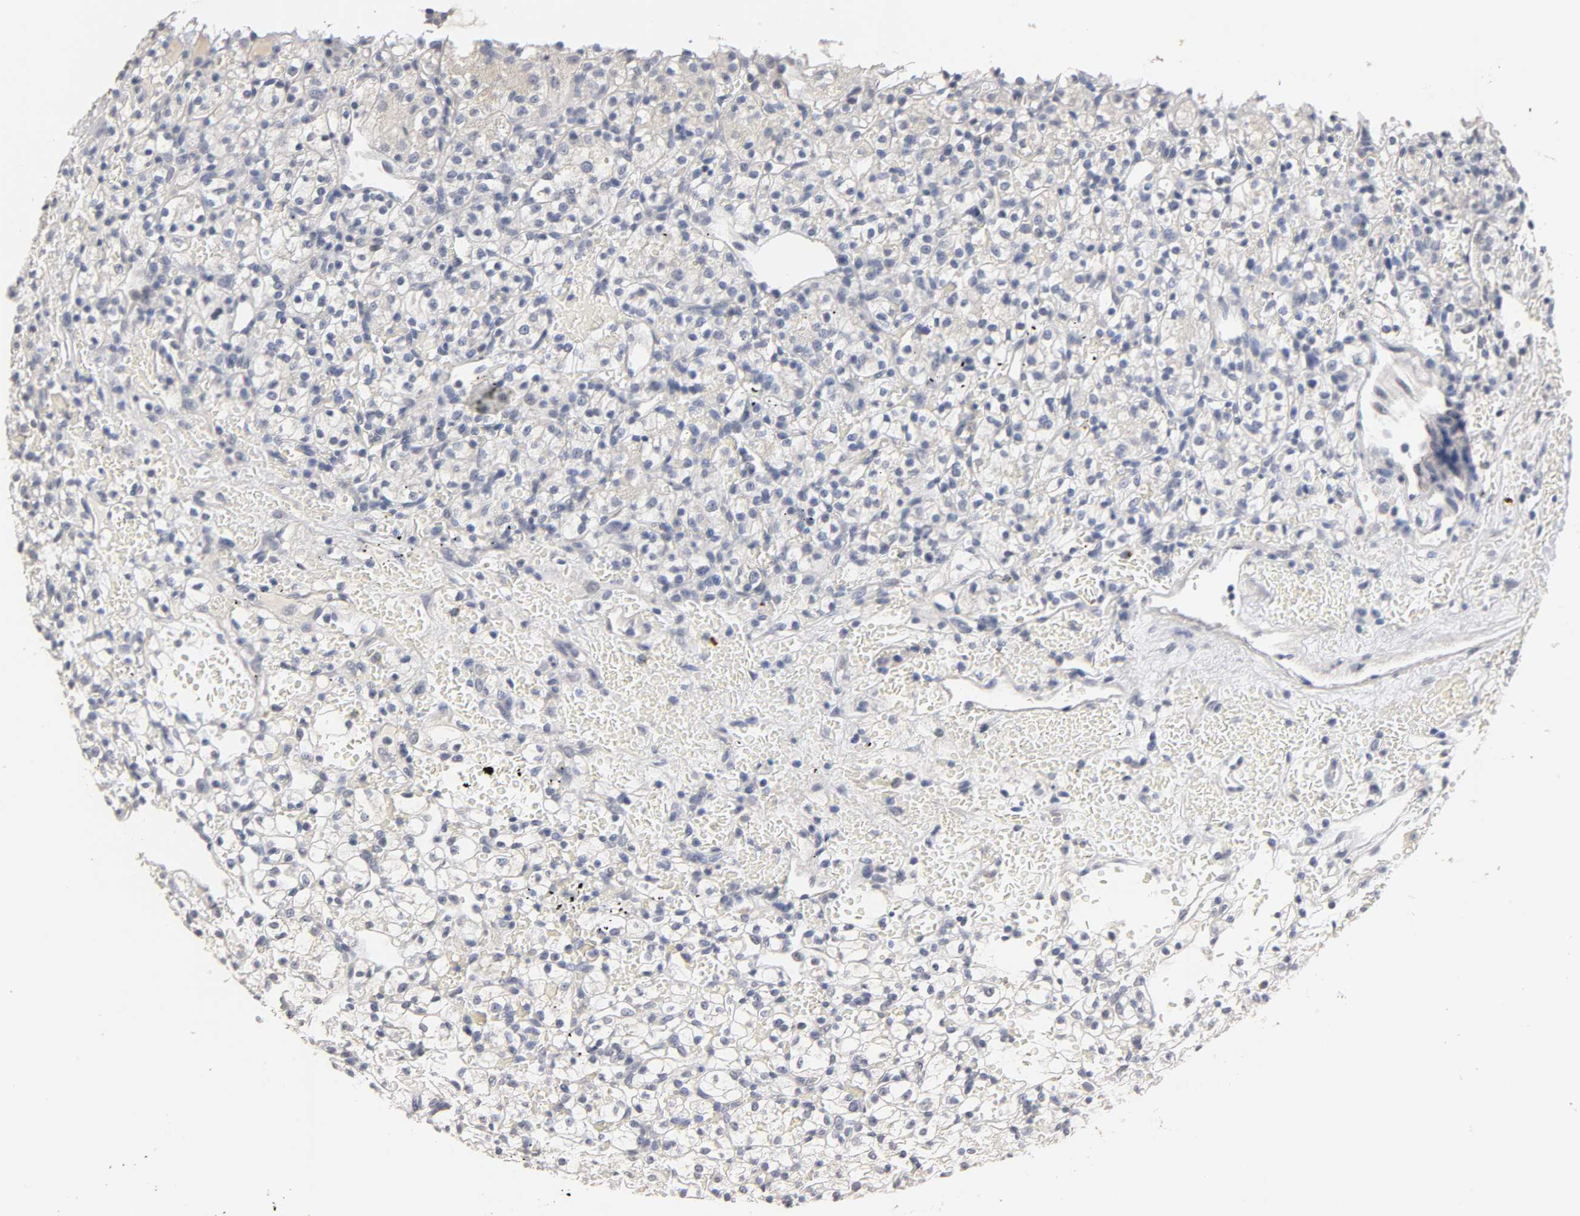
{"staining": {"intensity": "negative", "quantity": "none", "location": "none"}, "tissue": "renal cancer", "cell_type": "Tumor cells", "image_type": "cancer", "snomed": [{"axis": "morphology", "description": "Adenocarcinoma, NOS"}, {"axis": "topography", "description": "Kidney"}], "caption": "This is an immunohistochemistry photomicrograph of adenocarcinoma (renal). There is no positivity in tumor cells.", "gene": "OVOL1", "patient": {"sex": "female", "age": 60}}